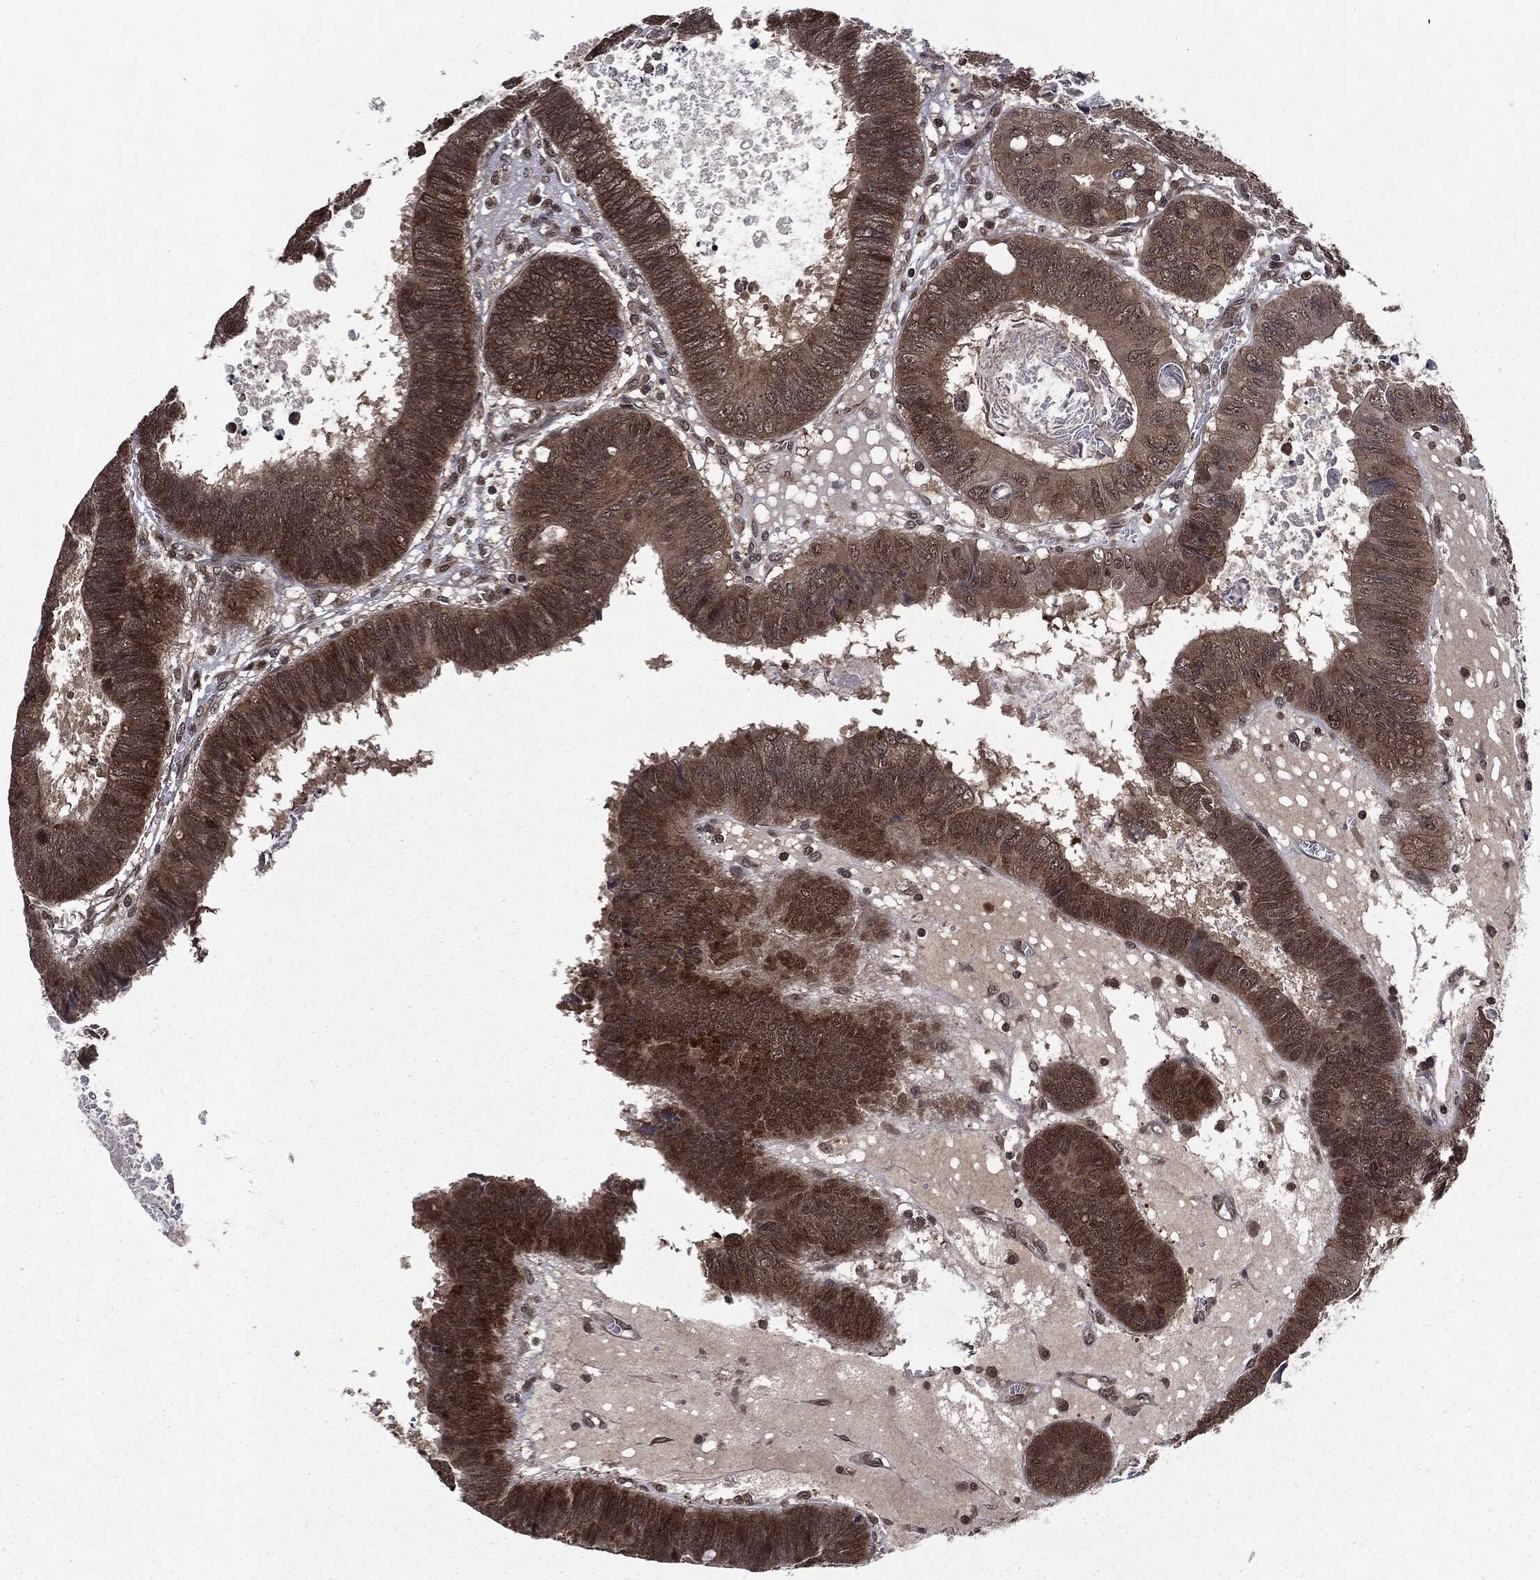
{"staining": {"intensity": "strong", "quantity": "25%-75%", "location": "cytoplasmic/membranous,nuclear"}, "tissue": "colorectal cancer", "cell_type": "Tumor cells", "image_type": "cancer", "snomed": [{"axis": "morphology", "description": "Adenocarcinoma, NOS"}, {"axis": "topography", "description": "Colon"}], "caption": "This is a photomicrograph of IHC staining of adenocarcinoma (colorectal), which shows strong positivity in the cytoplasmic/membranous and nuclear of tumor cells.", "gene": "STAU2", "patient": {"sex": "male", "age": 62}}